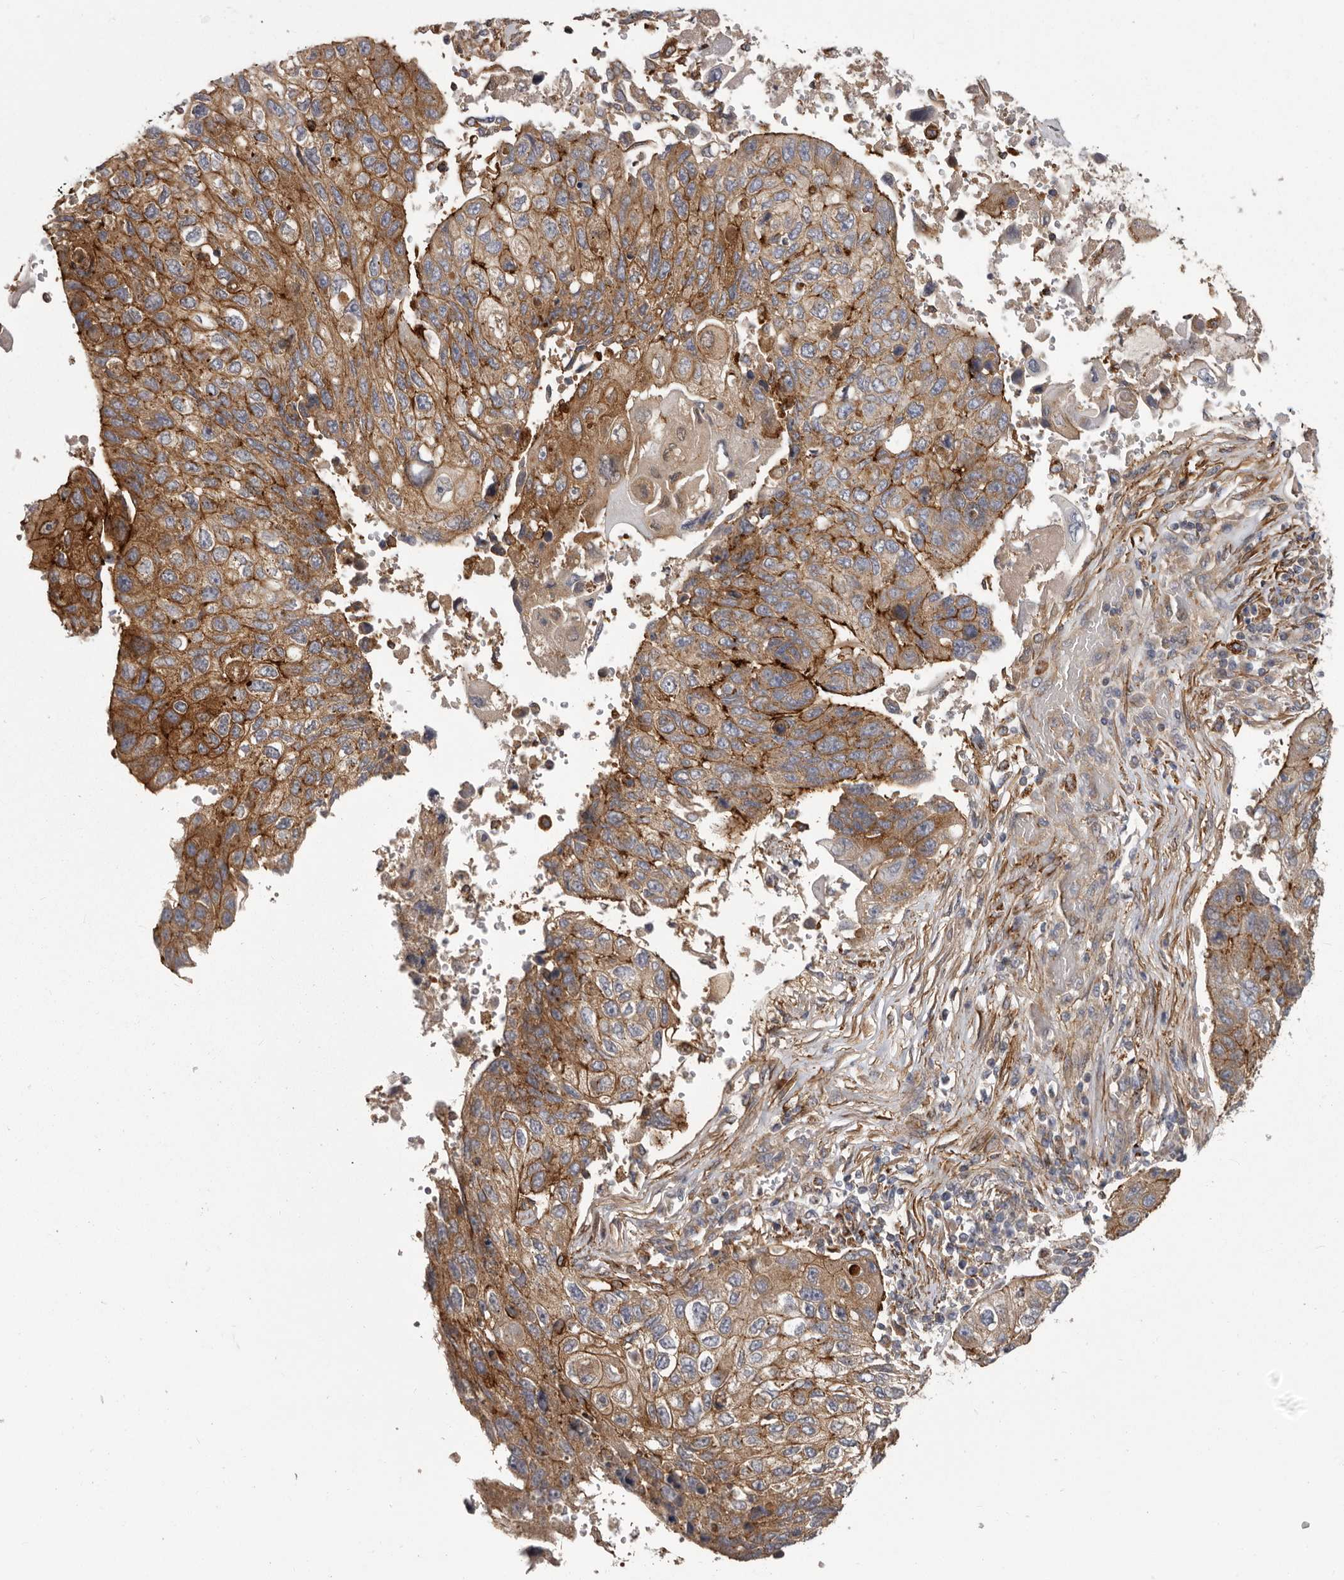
{"staining": {"intensity": "moderate", "quantity": ">75%", "location": "cytoplasmic/membranous"}, "tissue": "lung cancer", "cell_type": "Tumor cells", "image_type": "cancer", "snomed": [{"axis": "morphology", "description": "Squamous cell carcinoma, NOS"}, {"axis": "topography", "description": "Lung"}], "caption": "Immunohistochemistry (IHC) (DAB) staining of human lung squamous cell carcinoma shows moderate cytoplasmic/membranous protein staining in about >75% of tumor cells.", "gene": "ENAH", "patient": {"sex": "male", "age": 61}}